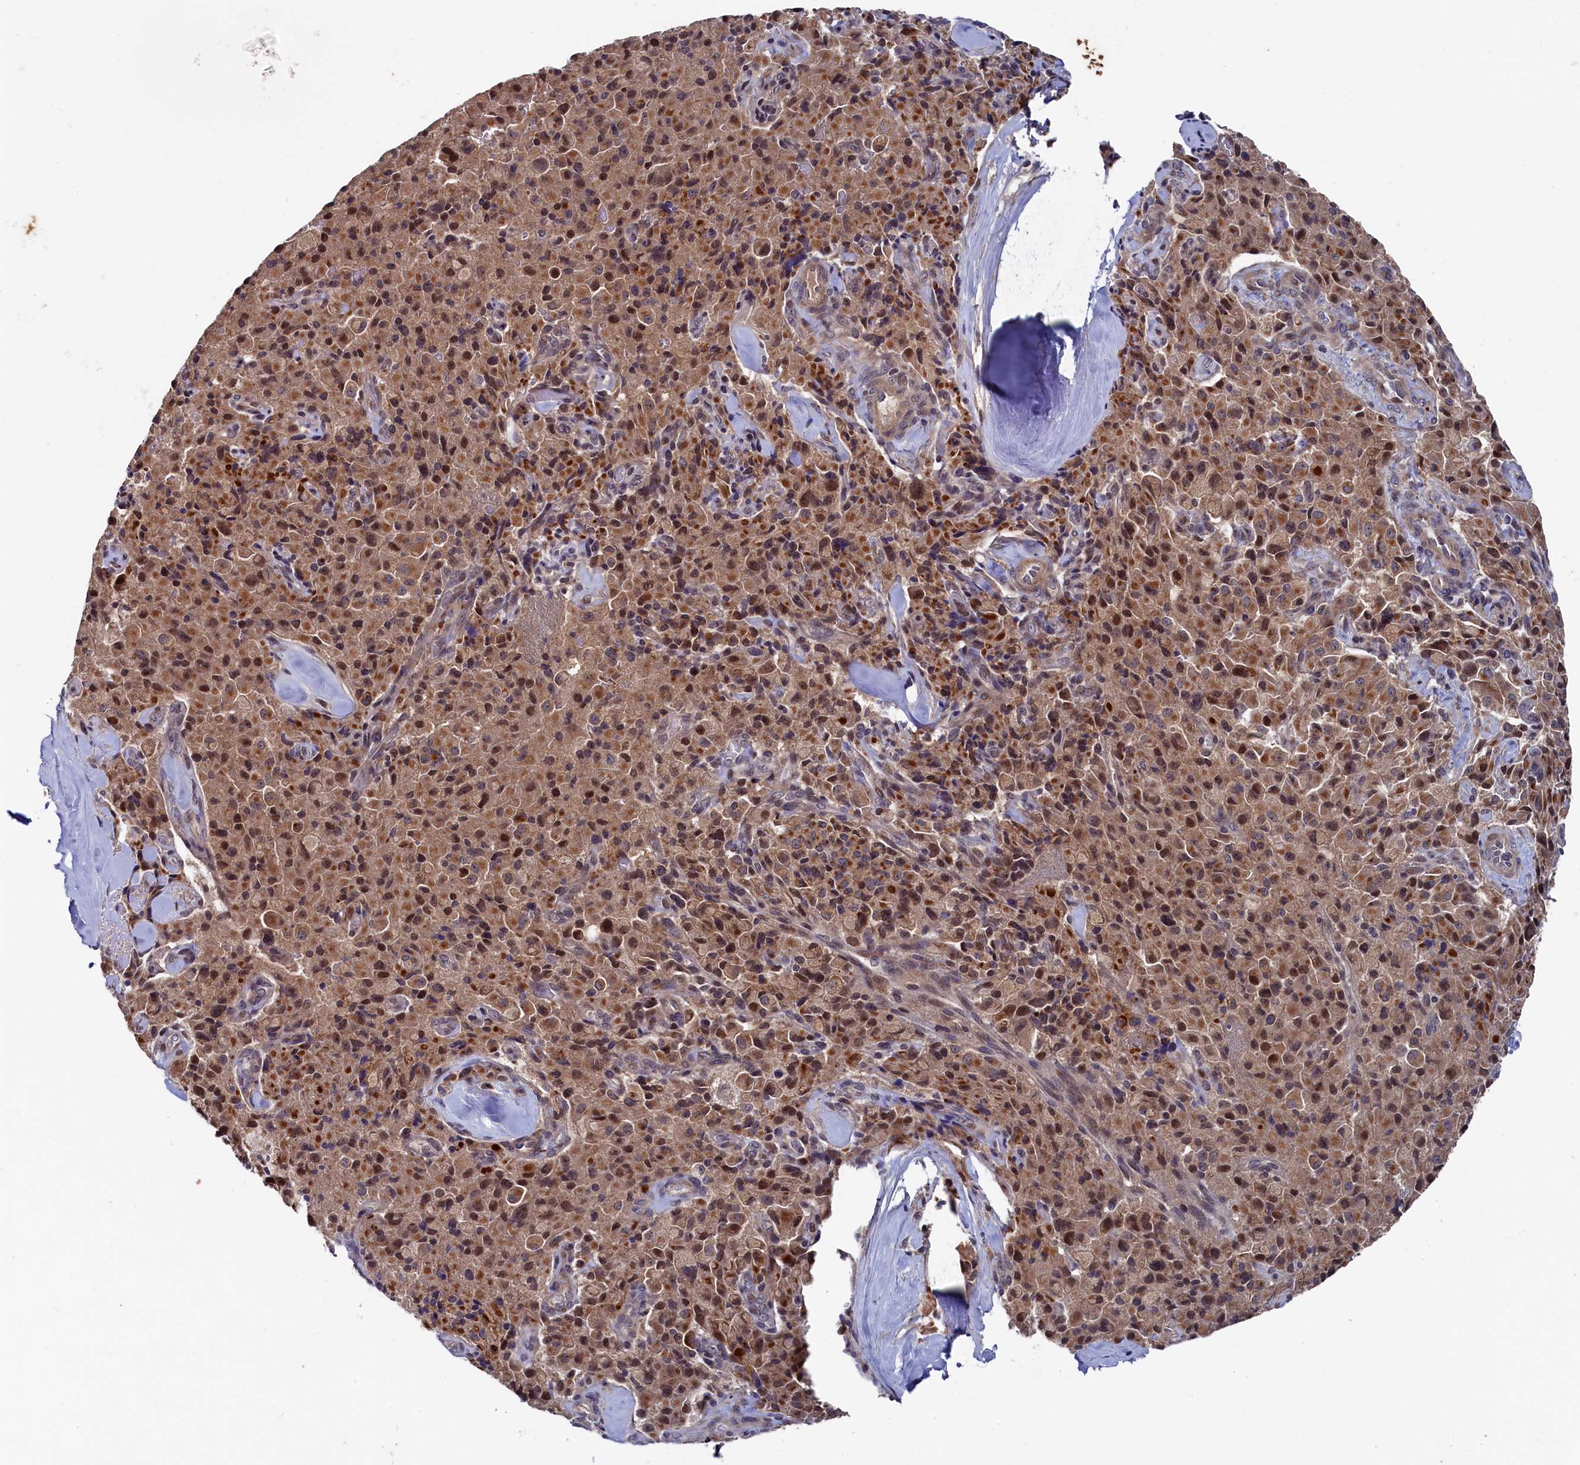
{"staining": {"intensity": "moderate", "quantity": ">75%", "location": "cytoplasmic/membranous,nuclear"}, "tissue": "pancreatic cancer", "cell_type": "Tumor cells", "image_type": "cancer", "snomed": [{"axis": "morphology", "description": "Adenocarcinoma, NOS"}, {"axis": "topography", "description": "Pancreas"}], "caption": "About >75% of tumor cells in human pancreatic cancer (adenocarcinoma) exhibit moderate cytoplasmic/membranous and nuclear protein staining as visualized by brown immunohistochemical staining.", "gene": "TMC5", "patient": {"sex": "male", "age": 65}}